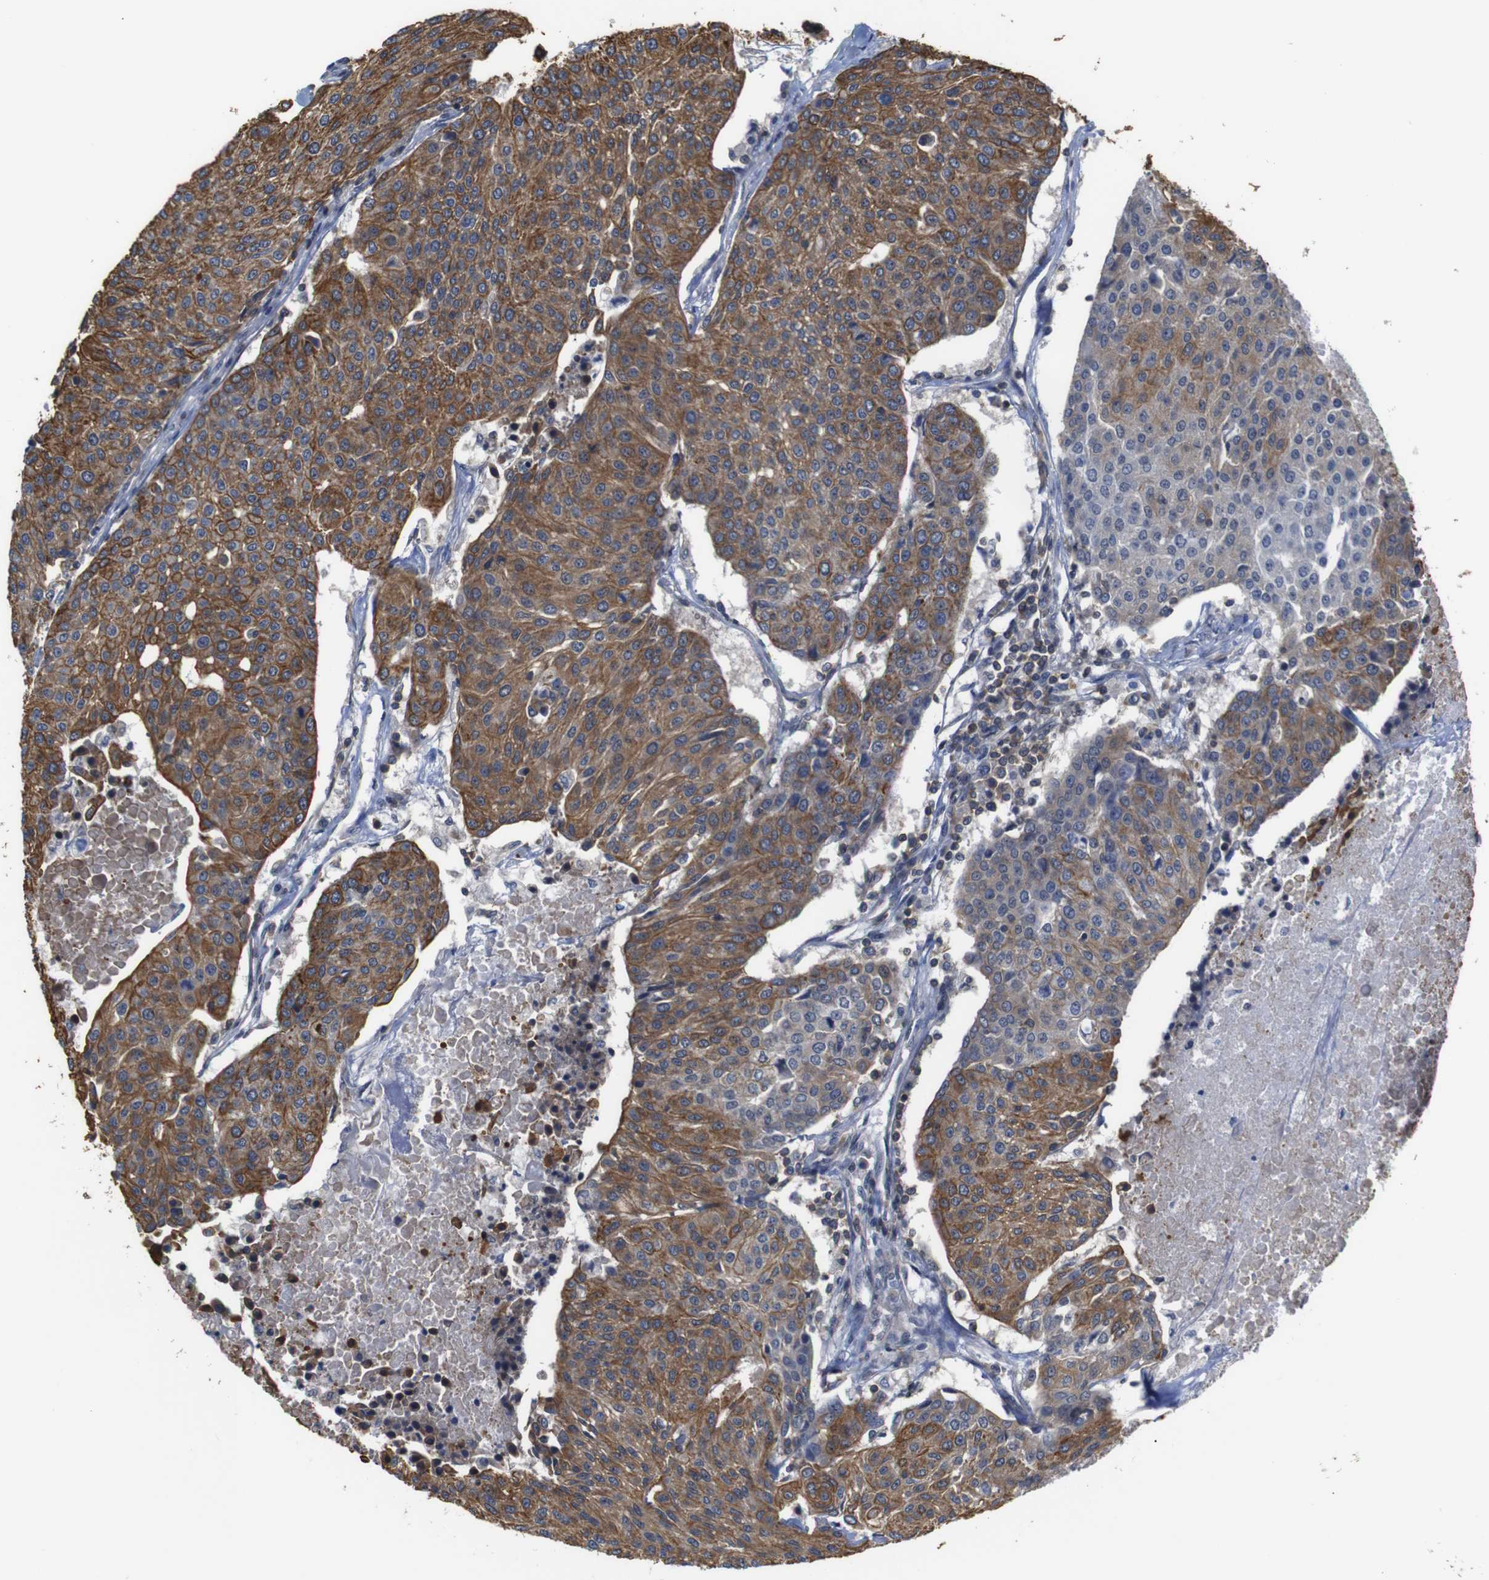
{"staining": {"intensity": "moderate", "quantity": ">75%", "location": "cytoplasmic/membranous"}, "tissue": "urothelial cancer", "cell_type": "Tumor cells", "image_type": "cancer", "snomed": [{"axis": "morphology", "description": "Urothelial carcinoma, High grade"}, {"axis": "topography", "description": "Urinary bladder"}], "caption": "Human urothelial cancer stained with a protein marker reveals moderate staining in tumor cells.", "gene": "BRWD3", "patient": {"sex": "female", "age": 85}}